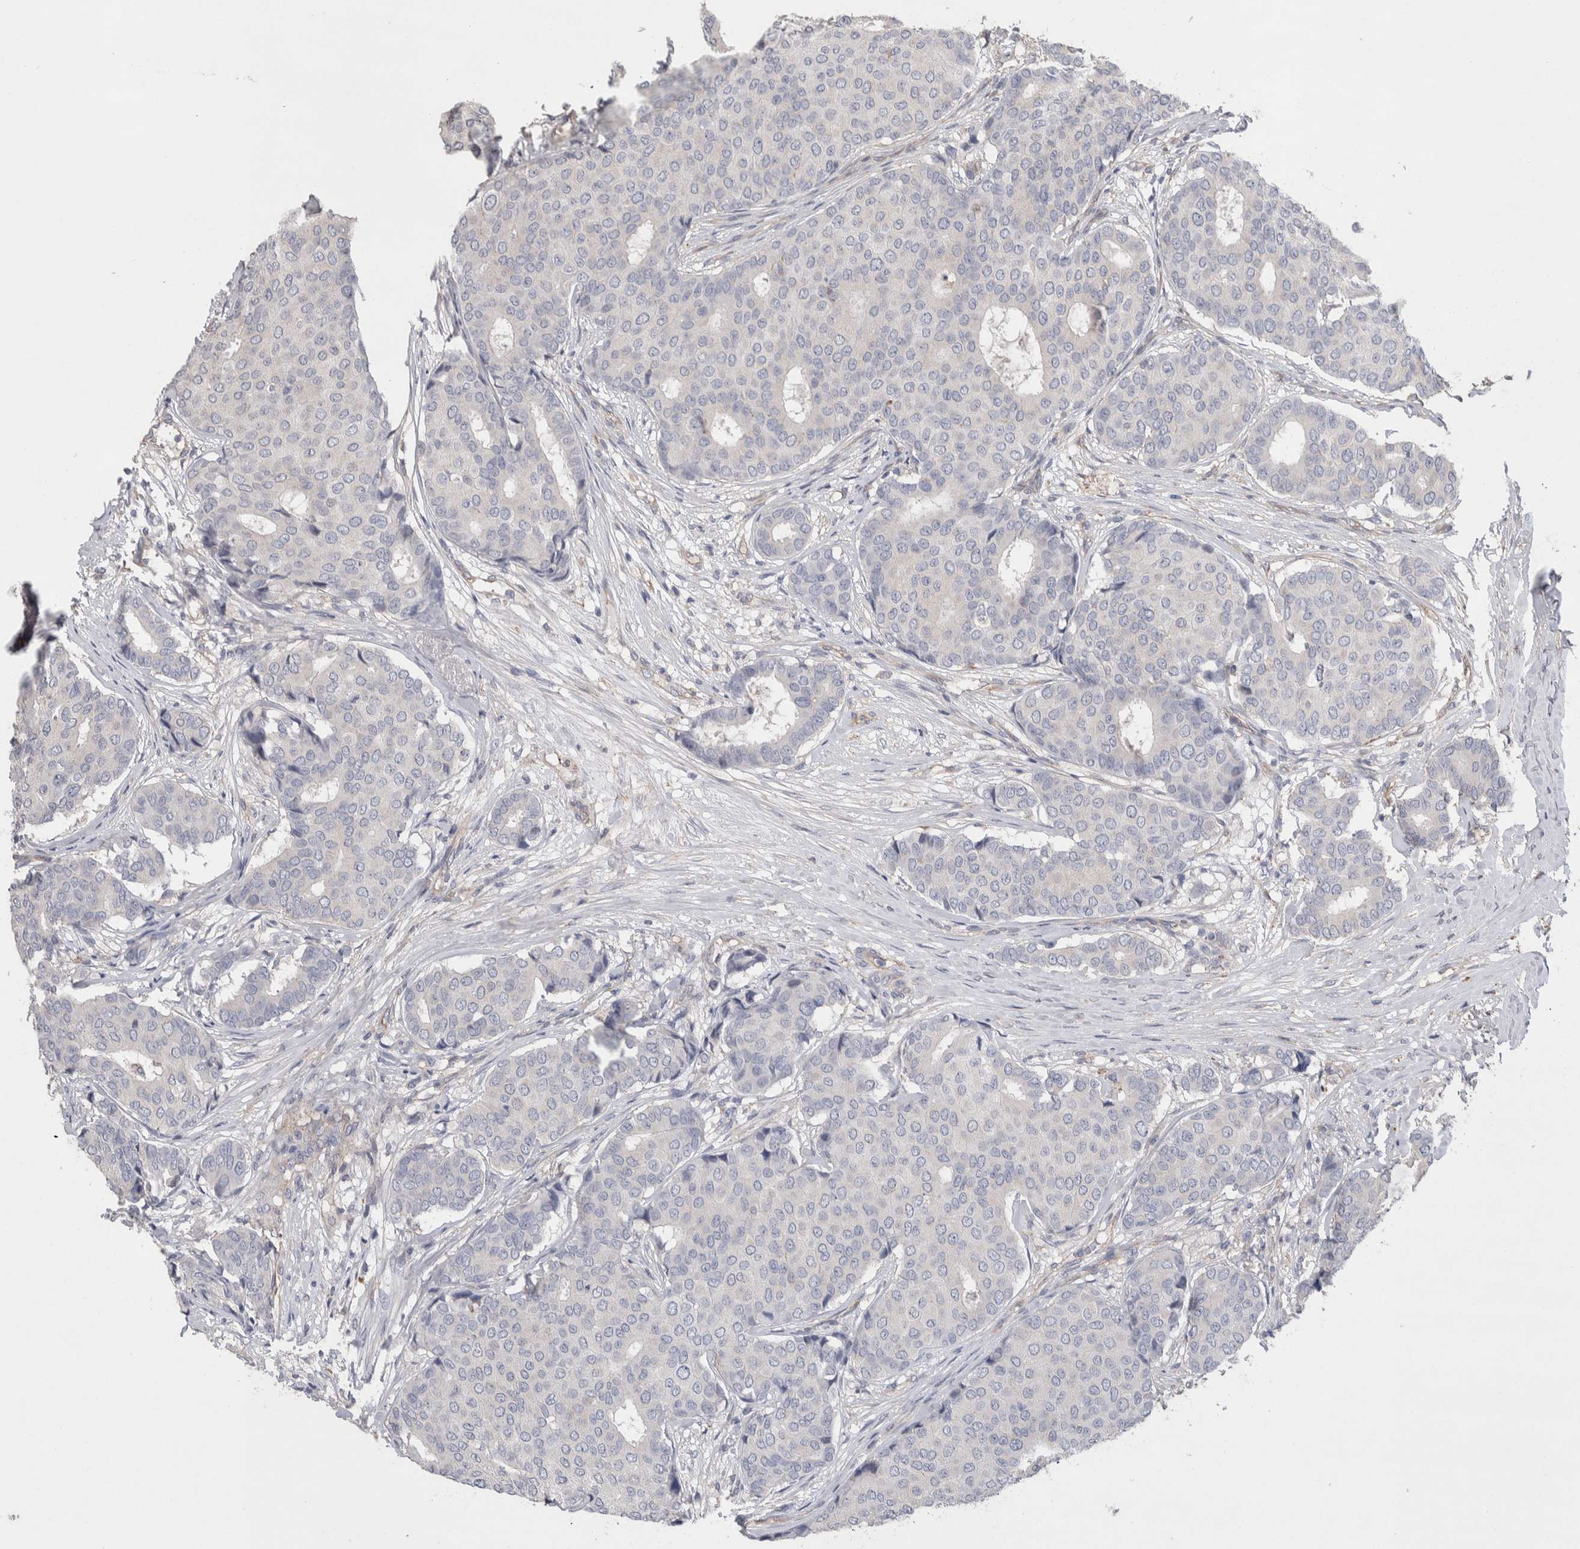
{"staining": {"intensity": "negative", "quantity": "none", "location": "none"}, "tissue": "breast cancer", "cell_type": "Tumor cells", "image_type": "cancer", "snomed": [{"axis": "morphology", "description": "Duct carcinoma"}, {"axis": "topography", "description": "Breast"}], "caption": "Tumor cells show no significant protein expression in breast cancer (intraductal carcinoma).", "gene": "GCNA", "patient": {"sex": "female", "age": 75}}